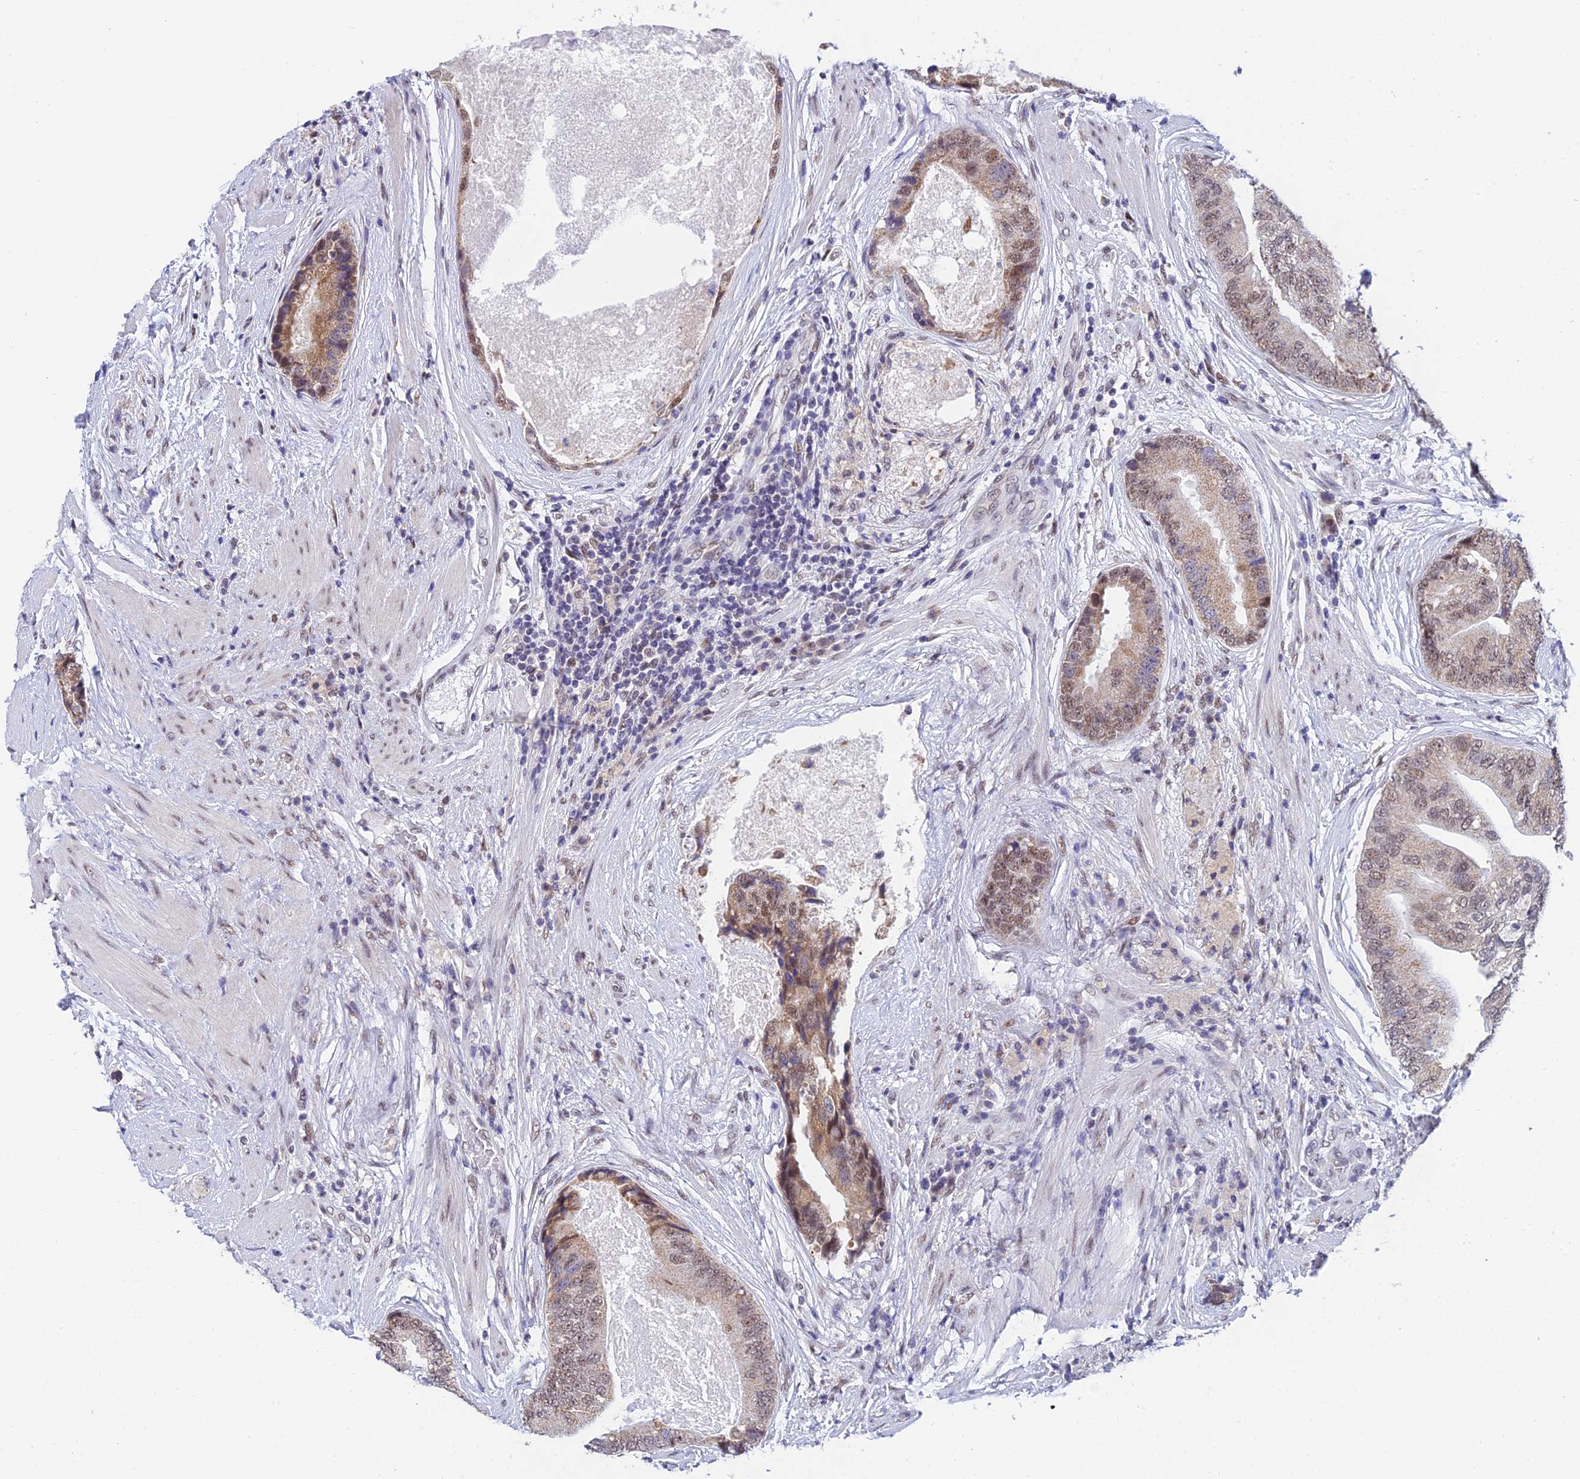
{"staining": {"intensity": "moderate", "quantity": "25%-75%", "location": "cytoplasmic/membranous,nuclear"}, "tissue": "prostate cancer", "cell_type": "Tumor cells", "image_type": "cancer", "snomed": [{"axis": "morphology", "description": "Adenocarcinoma, High grade"}, {"axis": "topography", "description": "Prostate"}], "caption": "This image displays prostate cancer (adenocarcinoma (high-grade)) stained with IHC to label a protein in brown. The cytoplasmic/membranous and nuclear of tumor cells show moderate positivity for the protein. Nuclei are counter-stained blue.", "gene": "C2orf49", "patient": {"sex": "male", "age": 70}}